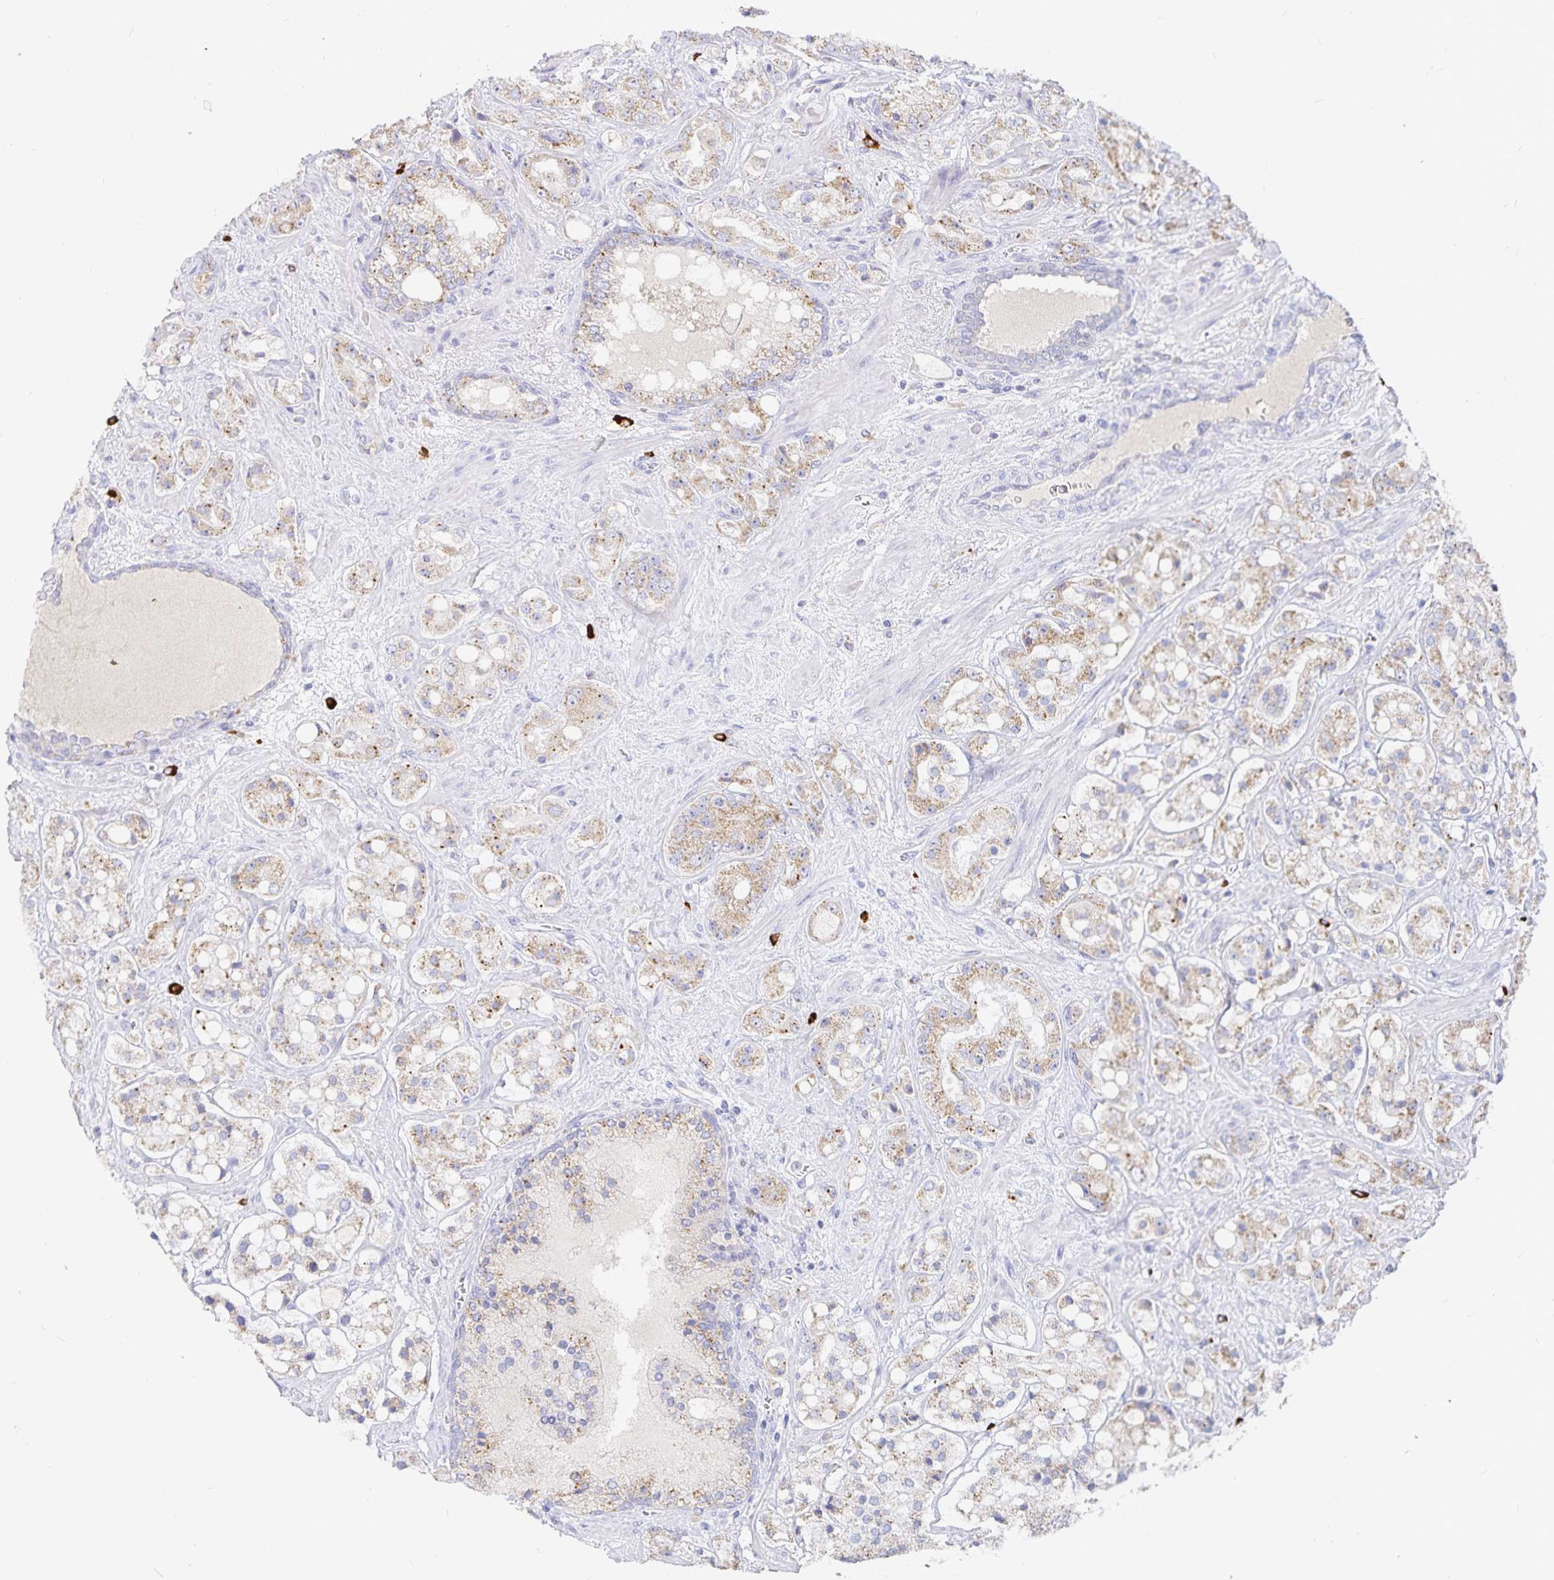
{"staining": {"intensity": "moderate", "quantity": ">75%", "location": "cytoplasmic/membranous"}, "tissue": "prostate cancer", "cell_type": "Tumor cells", "image_type": "cancer", "snomed": [{"axis": "morphology", "description": "Adenocarcinoma, High grade"}, {"axis": "topography", "description": "Prostate"}], "caption": "A high-resolution micrograph shows immunohistochemistry staining of adenocarcinoma (high-grade) (prostate), which demonstrates moderate cytoplasmic/membranous expression in approximately >75% of tumor cells.", "gene": "PKHD1", "patient": {"sex": "male", "age": 67}}